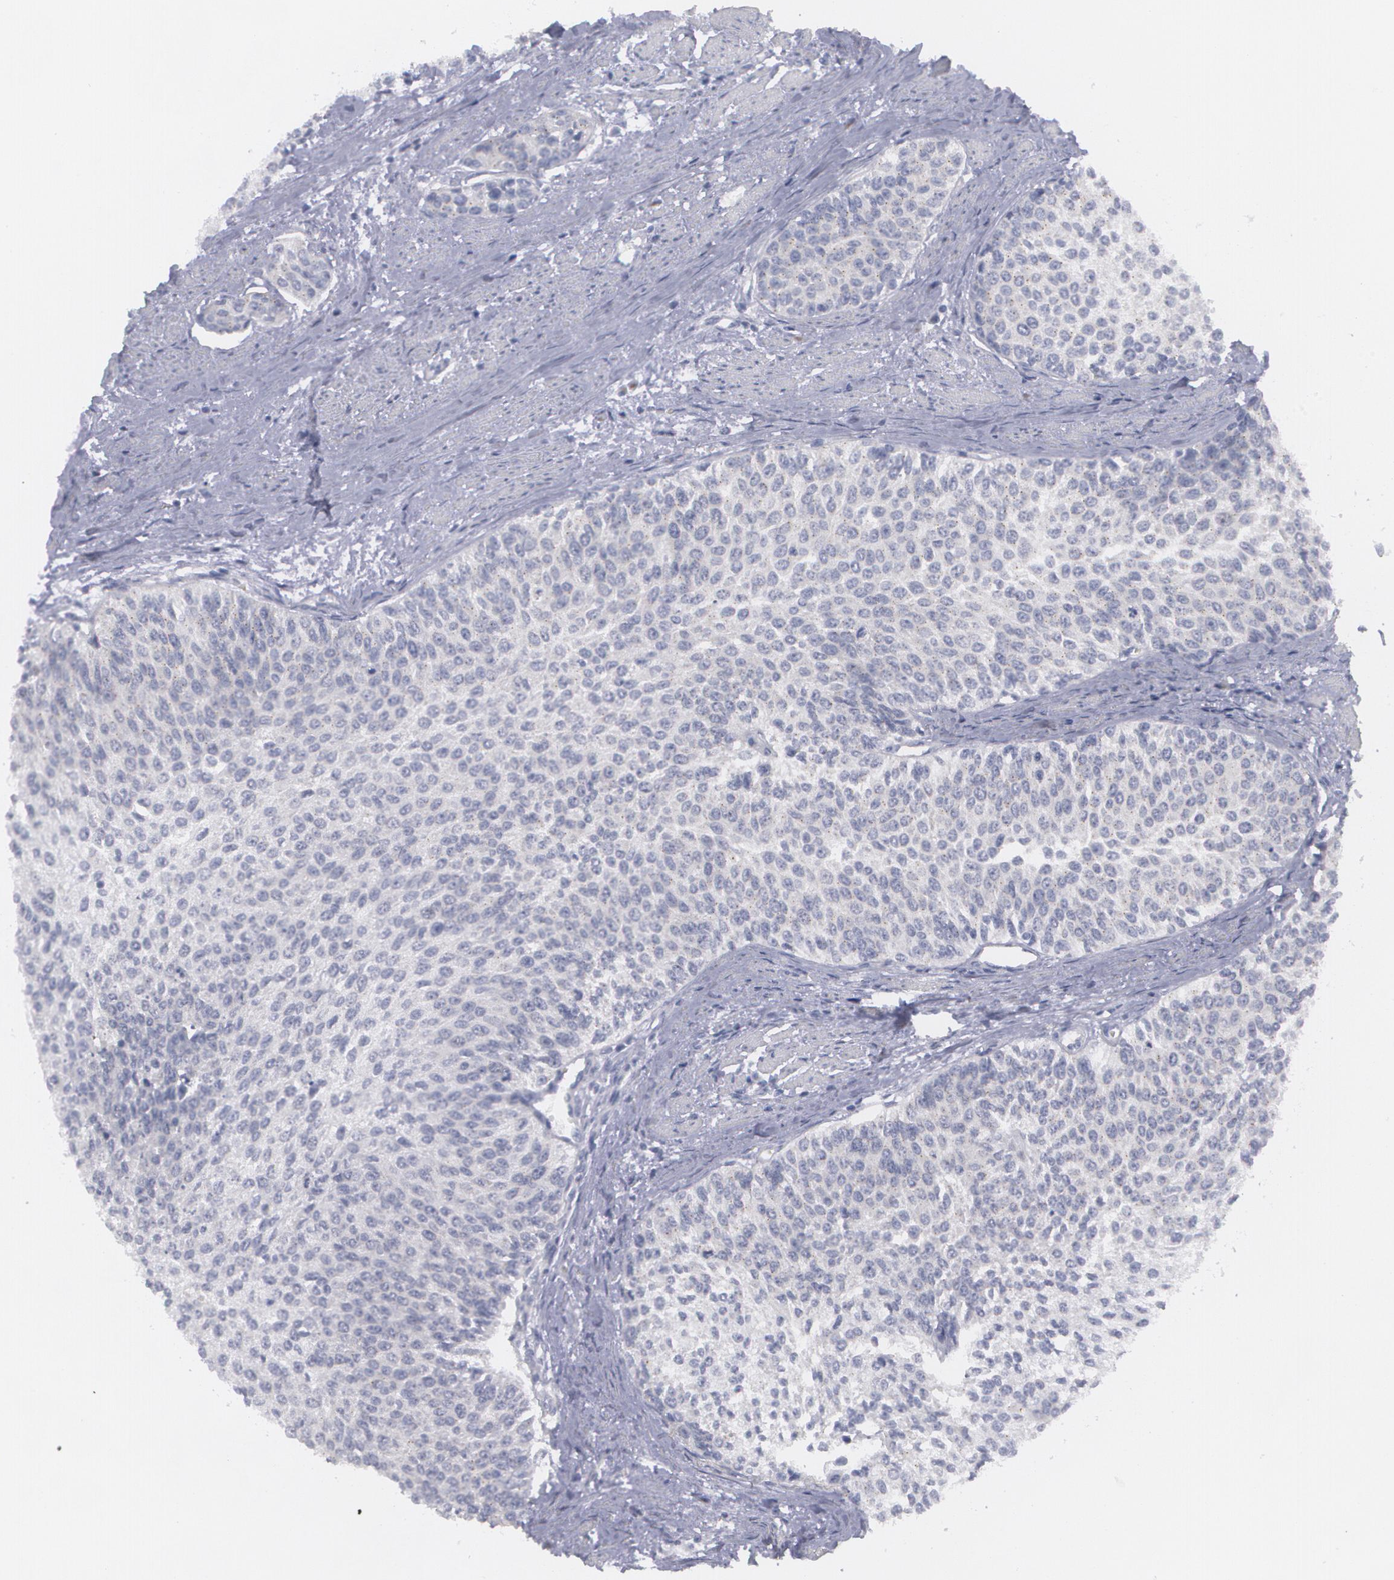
{"staining": {"intensity": "negative", "quantity": "none", "location": "none"}, "tissue": "urothelial cancer", "cell_type": "Tumor cells", "image_type": "cancer", "snomed": [{"axis": "morphology", "description": "Urothelial carcinoma, Low grade"}, {"axis": "topography", "description": "Urinary bladder"}], "caption": "Immunohistochemistry (IHC) histopathology image of human low-grade urothelial carcinoma stained for a protein (brown), which shows no positivity in tumor cells.", "gene": "MBNL3", "patient": {"sex": "female", "age": 73}}